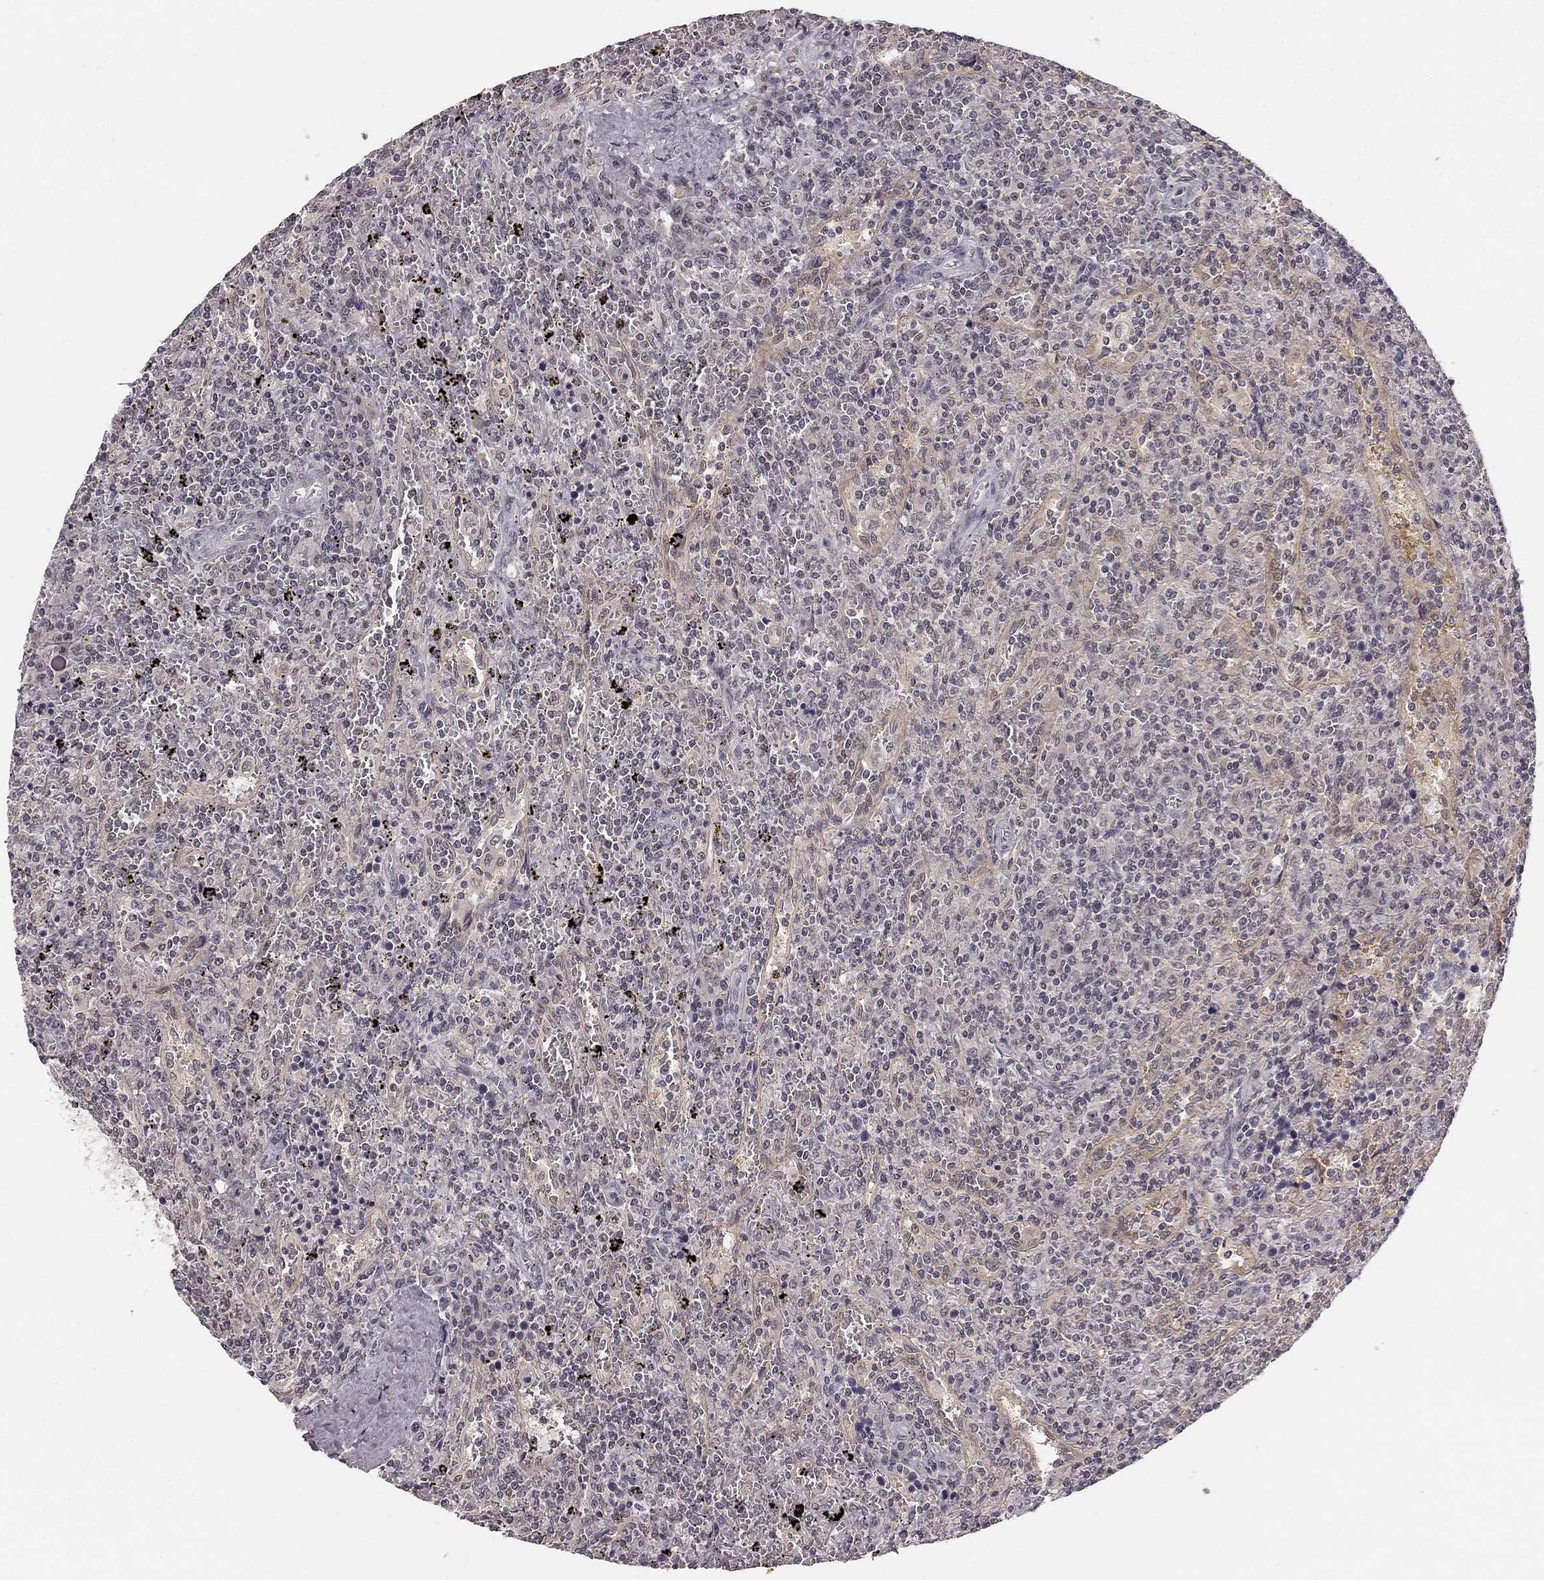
{"staining": {"intensity": "negative", "quantity": "none", "location": "none"}, "tissue": "lymphoma", "cell_type": "Tumor cells", "image_type": "cancer", "snomed": [{"axis": "morphology", "description": "Malignant lymphoma, non-Hodgkin's type, Low grade"}, {"axis": "topography", "description": "Spleen"}], "caption": "Immunohistochemistry of low-grade malignant lymphoma, non-Hodgkin's type demonstrates no expression in tumor cells.", "gene": "HCN4", "patient": {"sex": "male", "age": 62}}